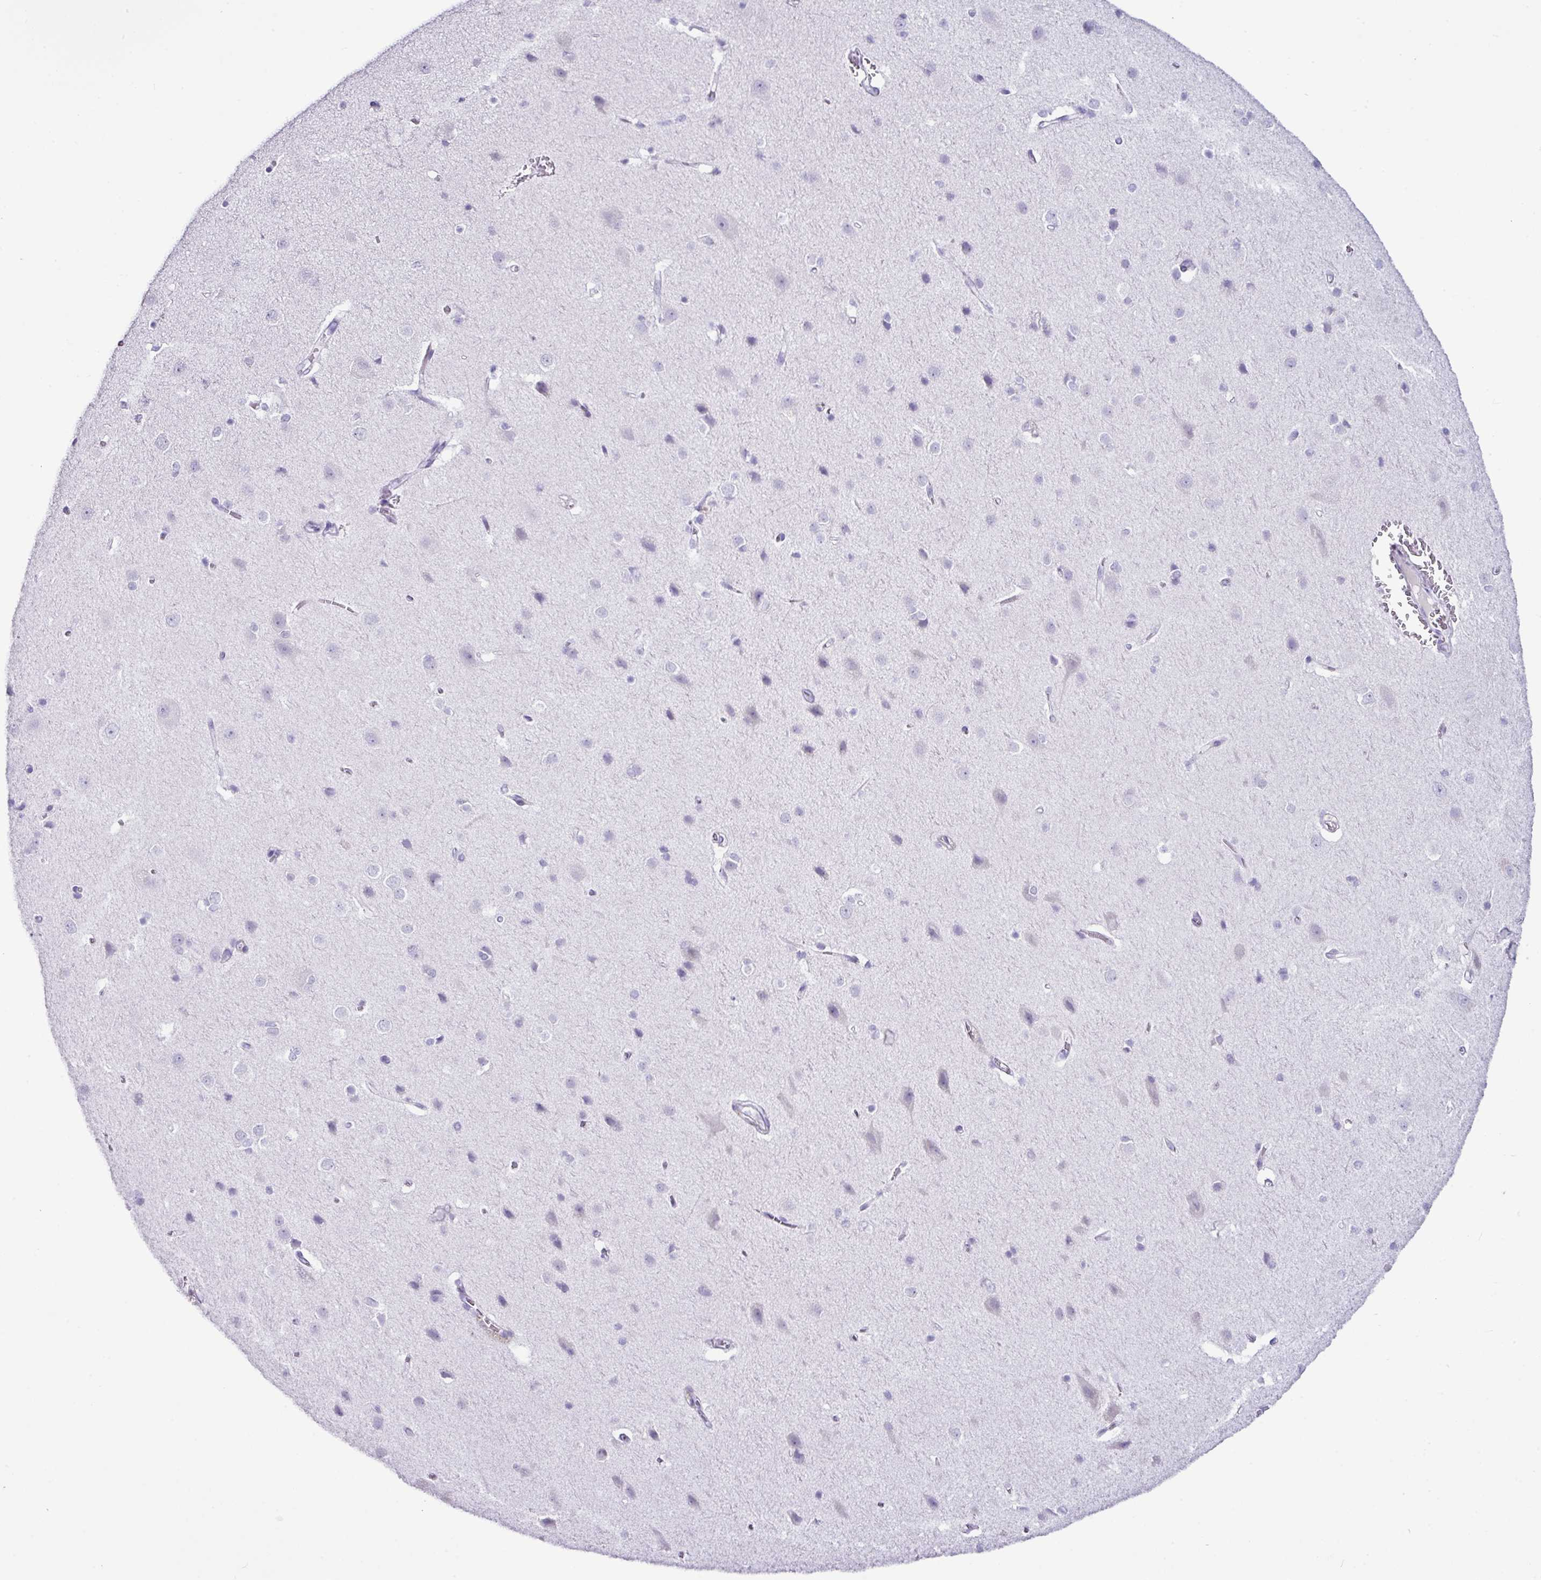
{"staining": {"intensity": "negative", "quantity": "none", "location": "none"}, "tissue": "cerebral cortex", "cell_type": "Endothelial cells", "image_type": "normal", "snomed": [{"axis": "morphology", "description": "Normal tissue, NOS"}, {"axis": "topography", "description": "Cerebral cortex"}], "caption": "An immunohistochemistry photomicrograph of unremarkable cerebral cortex is shown. There is no staining in endothelial cells of cerebral cortex. Nuclei are stained in blue.", "gene": "RGS21", "patient": {"sex": "male", "age": 37}}